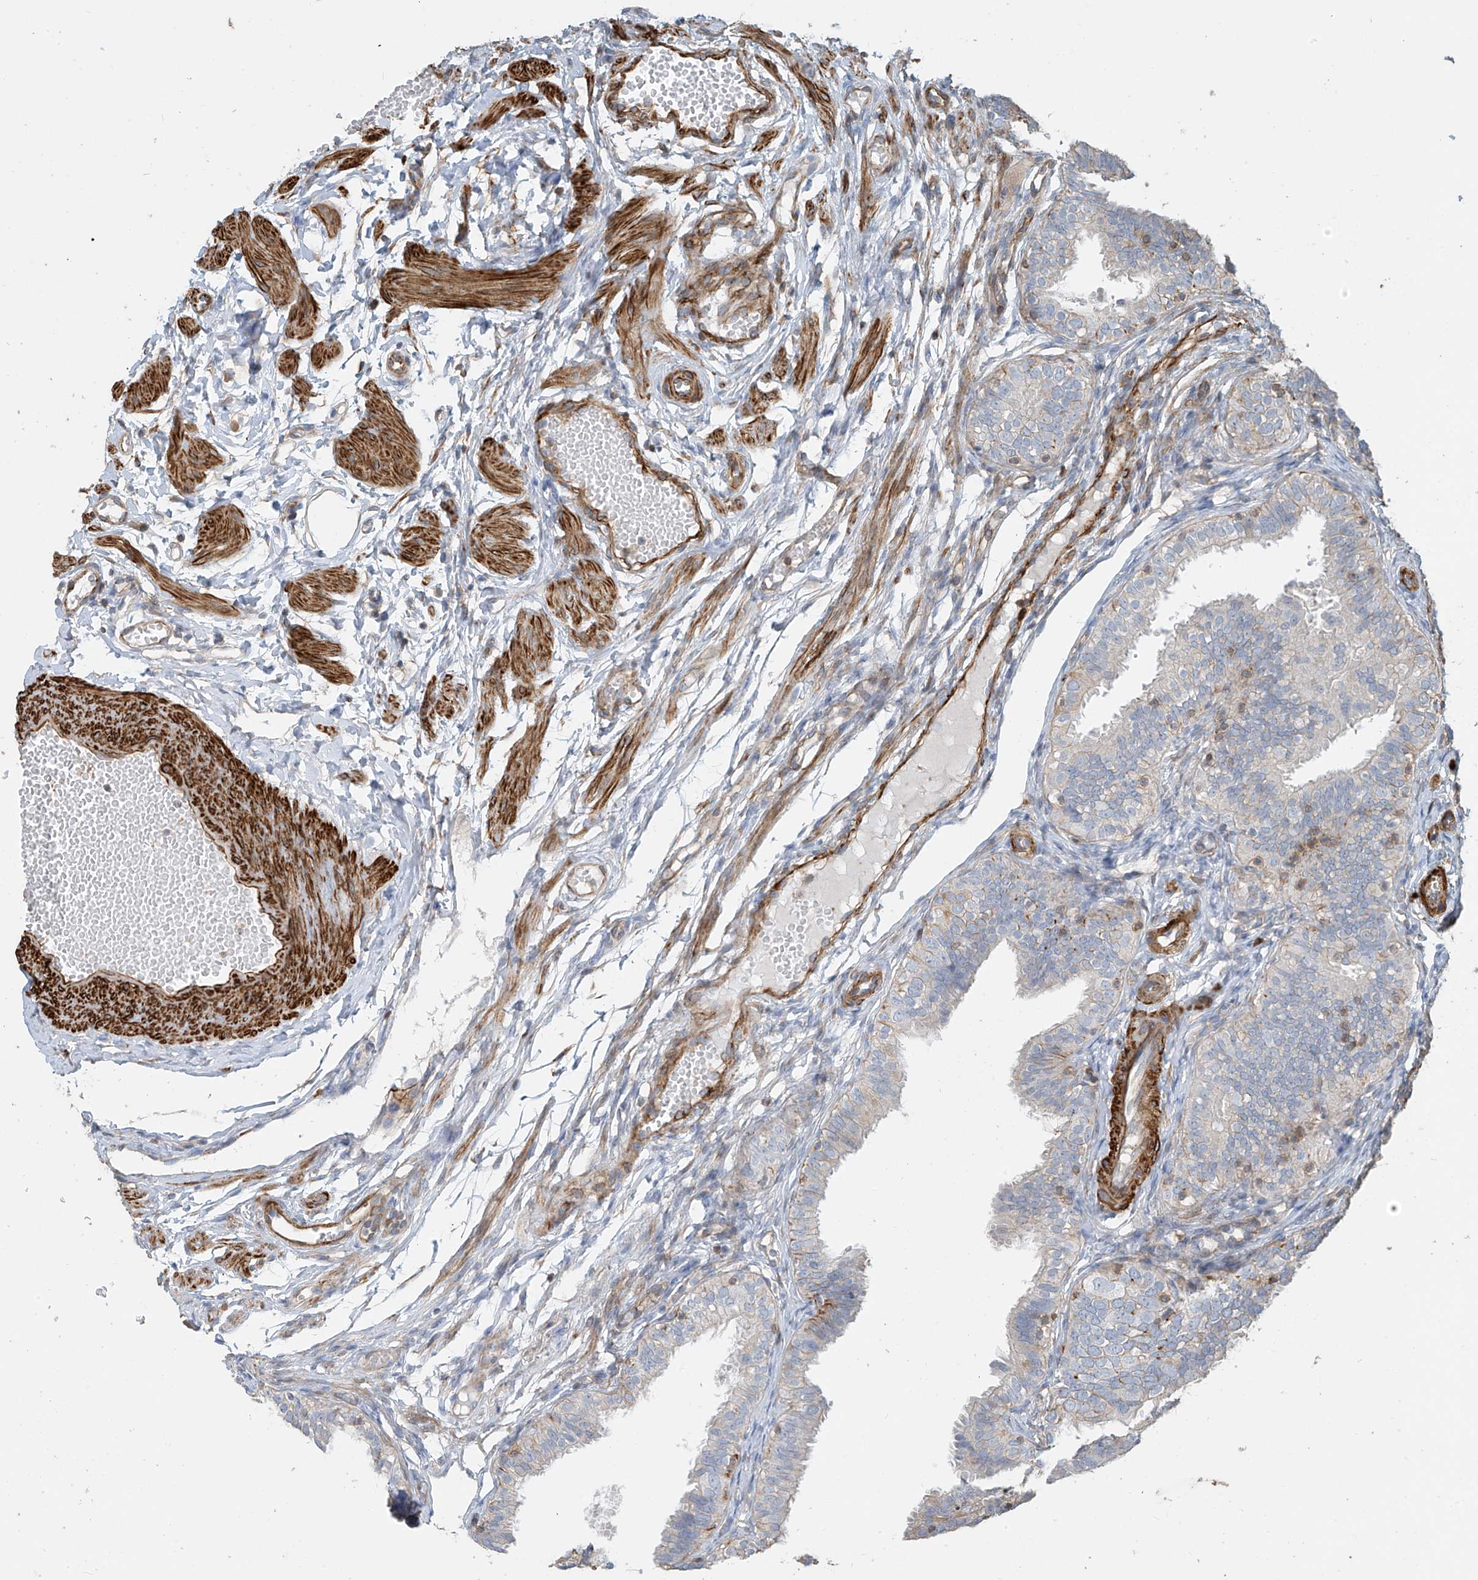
{"staining": {"intensity": "negative", "quantity": "none", "location": "none"}, "tissue": "fallopian tube", "cell_type": "Glandular cells", "image_type": "normal", "snomed": [{"axis": "morphology", "description": "Normal tissue, NOS"}, {"axis": "topography", "description": "Fallopian tube"}], "caption": "A photomicrograph of fallopian tube stained for a protein displays no brown staining in glandular cells.", "gene": "SH3BGRL3", "patient": {"sex": "female", "age": 35}}